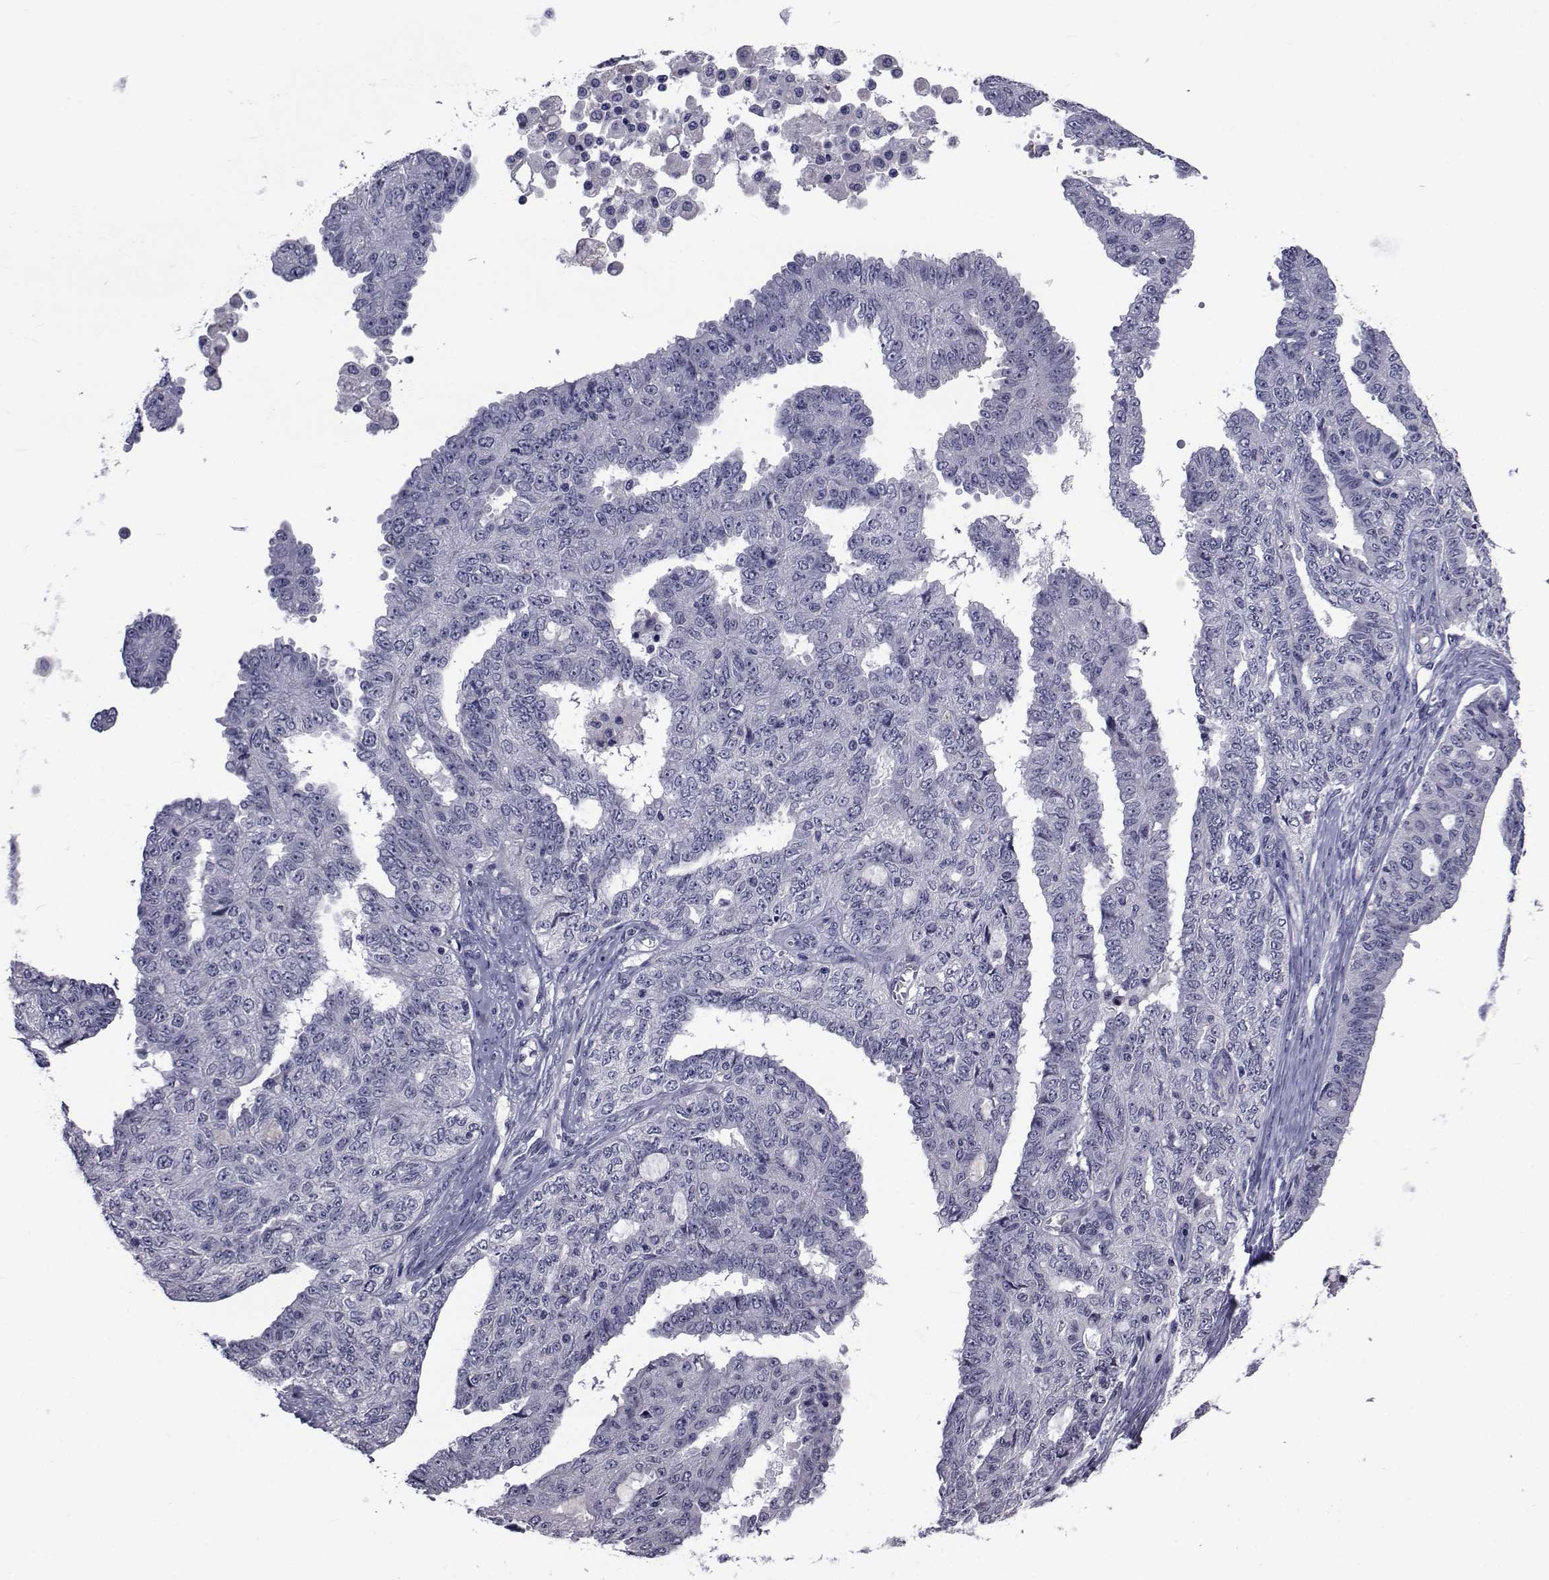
{"staining": {"intensity": "negative", "quantity": "none", "location": "none"}, "tissue": "ovarian cancer", "cell_type": "Tumor cells", "image_type": "cancer", "snomed": [{"axis": "morphology", "description": "Cystadenocarcinoma, serous, NOS"}, {"axis": "topography", "description": "Ovary"}], "caption": "High magnification brightfield microscopy of serous cystadenocarcinoma (ovarian) stained with DAB (3,3'-diaminobenzidine) (brown) and counterstained with hematoxylin (blue): tumor cells show no significant expression.", "gene": "SEMA5B", "patient": {"sex": "female", "age": 71}}